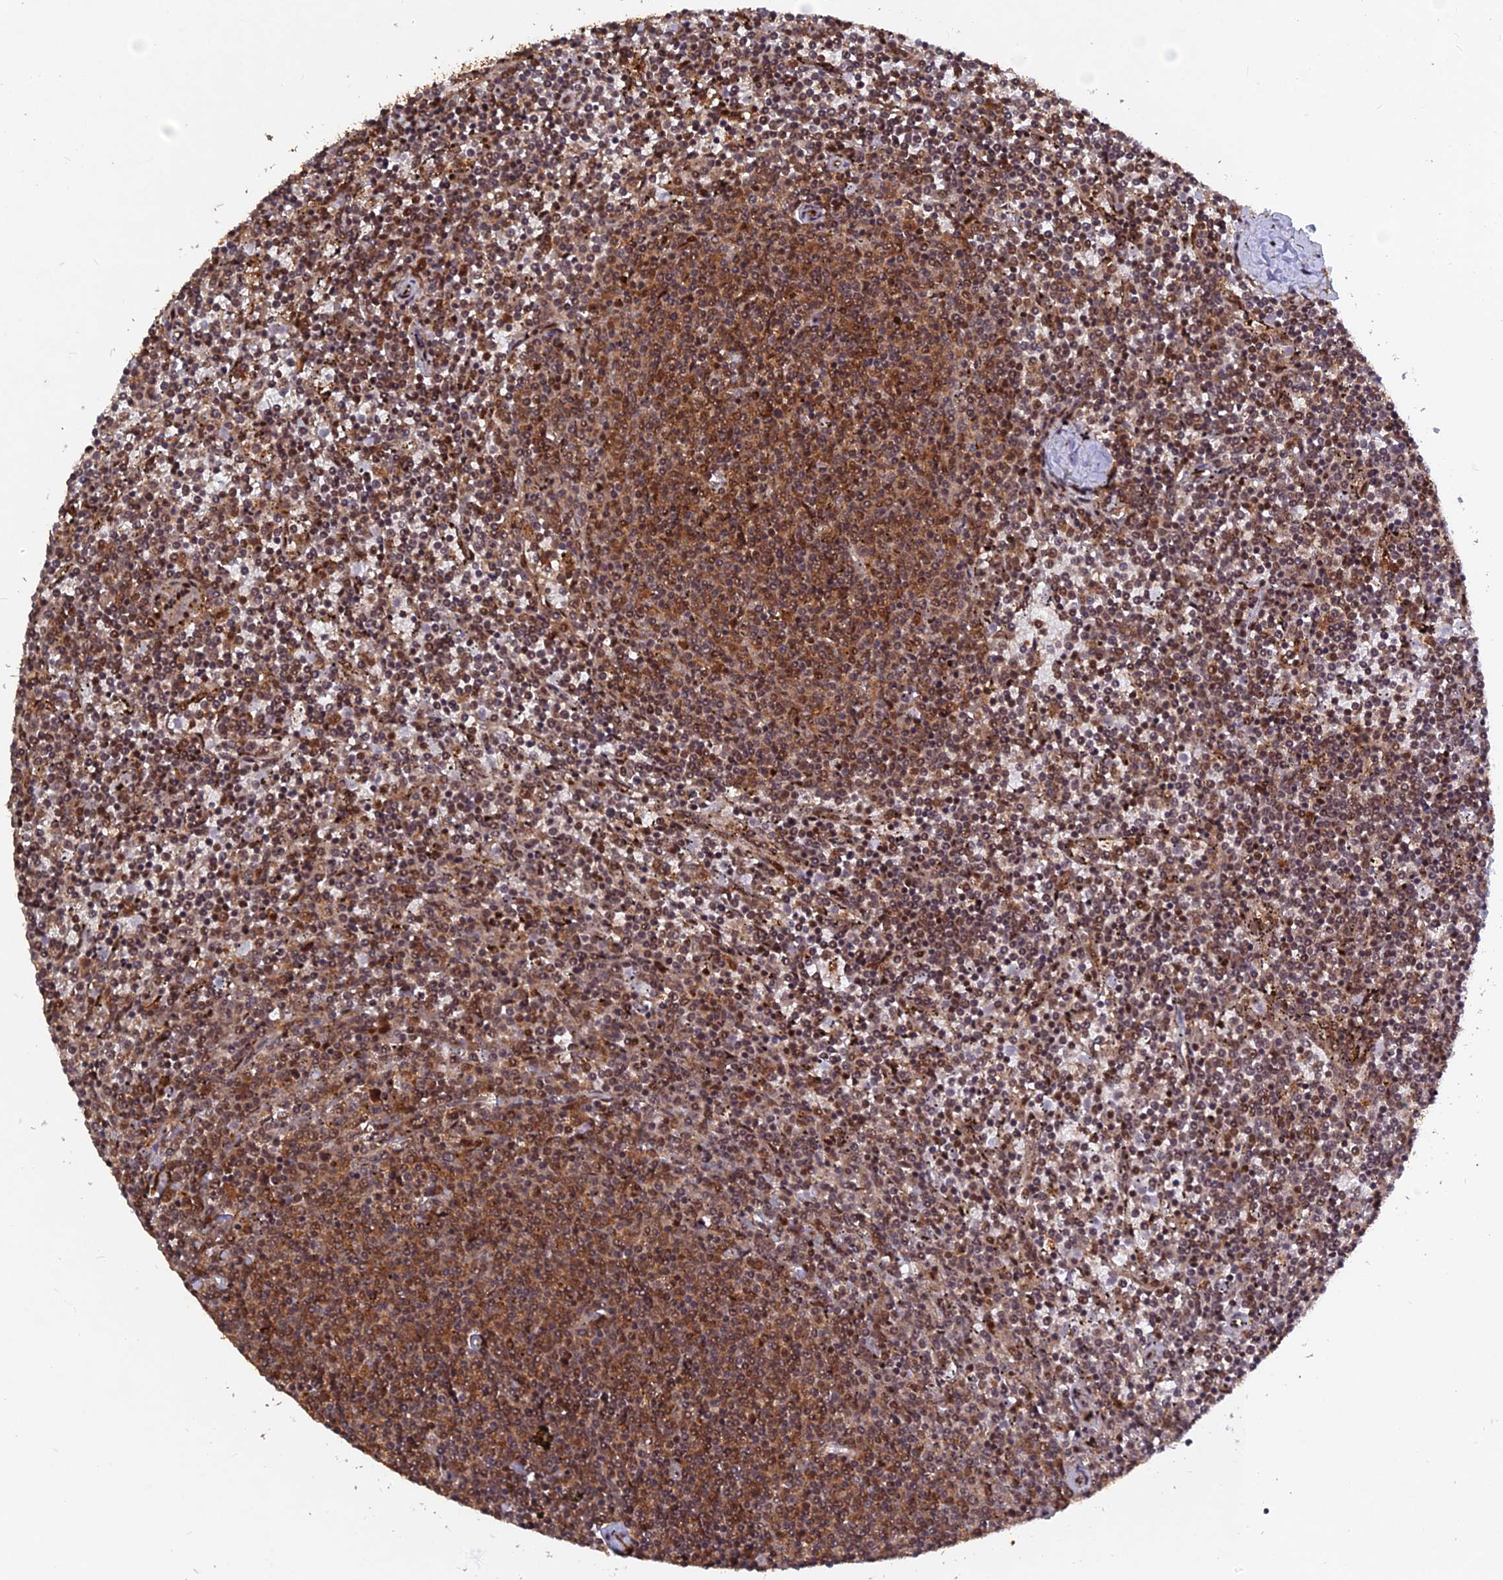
{"staining": {"intensity": "moderate", "quantity": ">75%", "location": "cytoplasmic/membranous,nuclear"}, "tissue": "lymphoma", "cell_type": "Tumor cells", "image_type": "cancer", "snomed": [{"axis": "morphology", "description": "Malignant lymphoma, non-Hodgkin's type, Low grade"}, {"axis": "topography", "description": "Spleen"}], "caption": "IHC of lymphoma demonstrates medium levels of moderate cytoplasmic/membranous and nuclear staining in about >75% of tumor cells.", "gene": "FAM53C", "patient": {"sex": "female", "age": 50}}